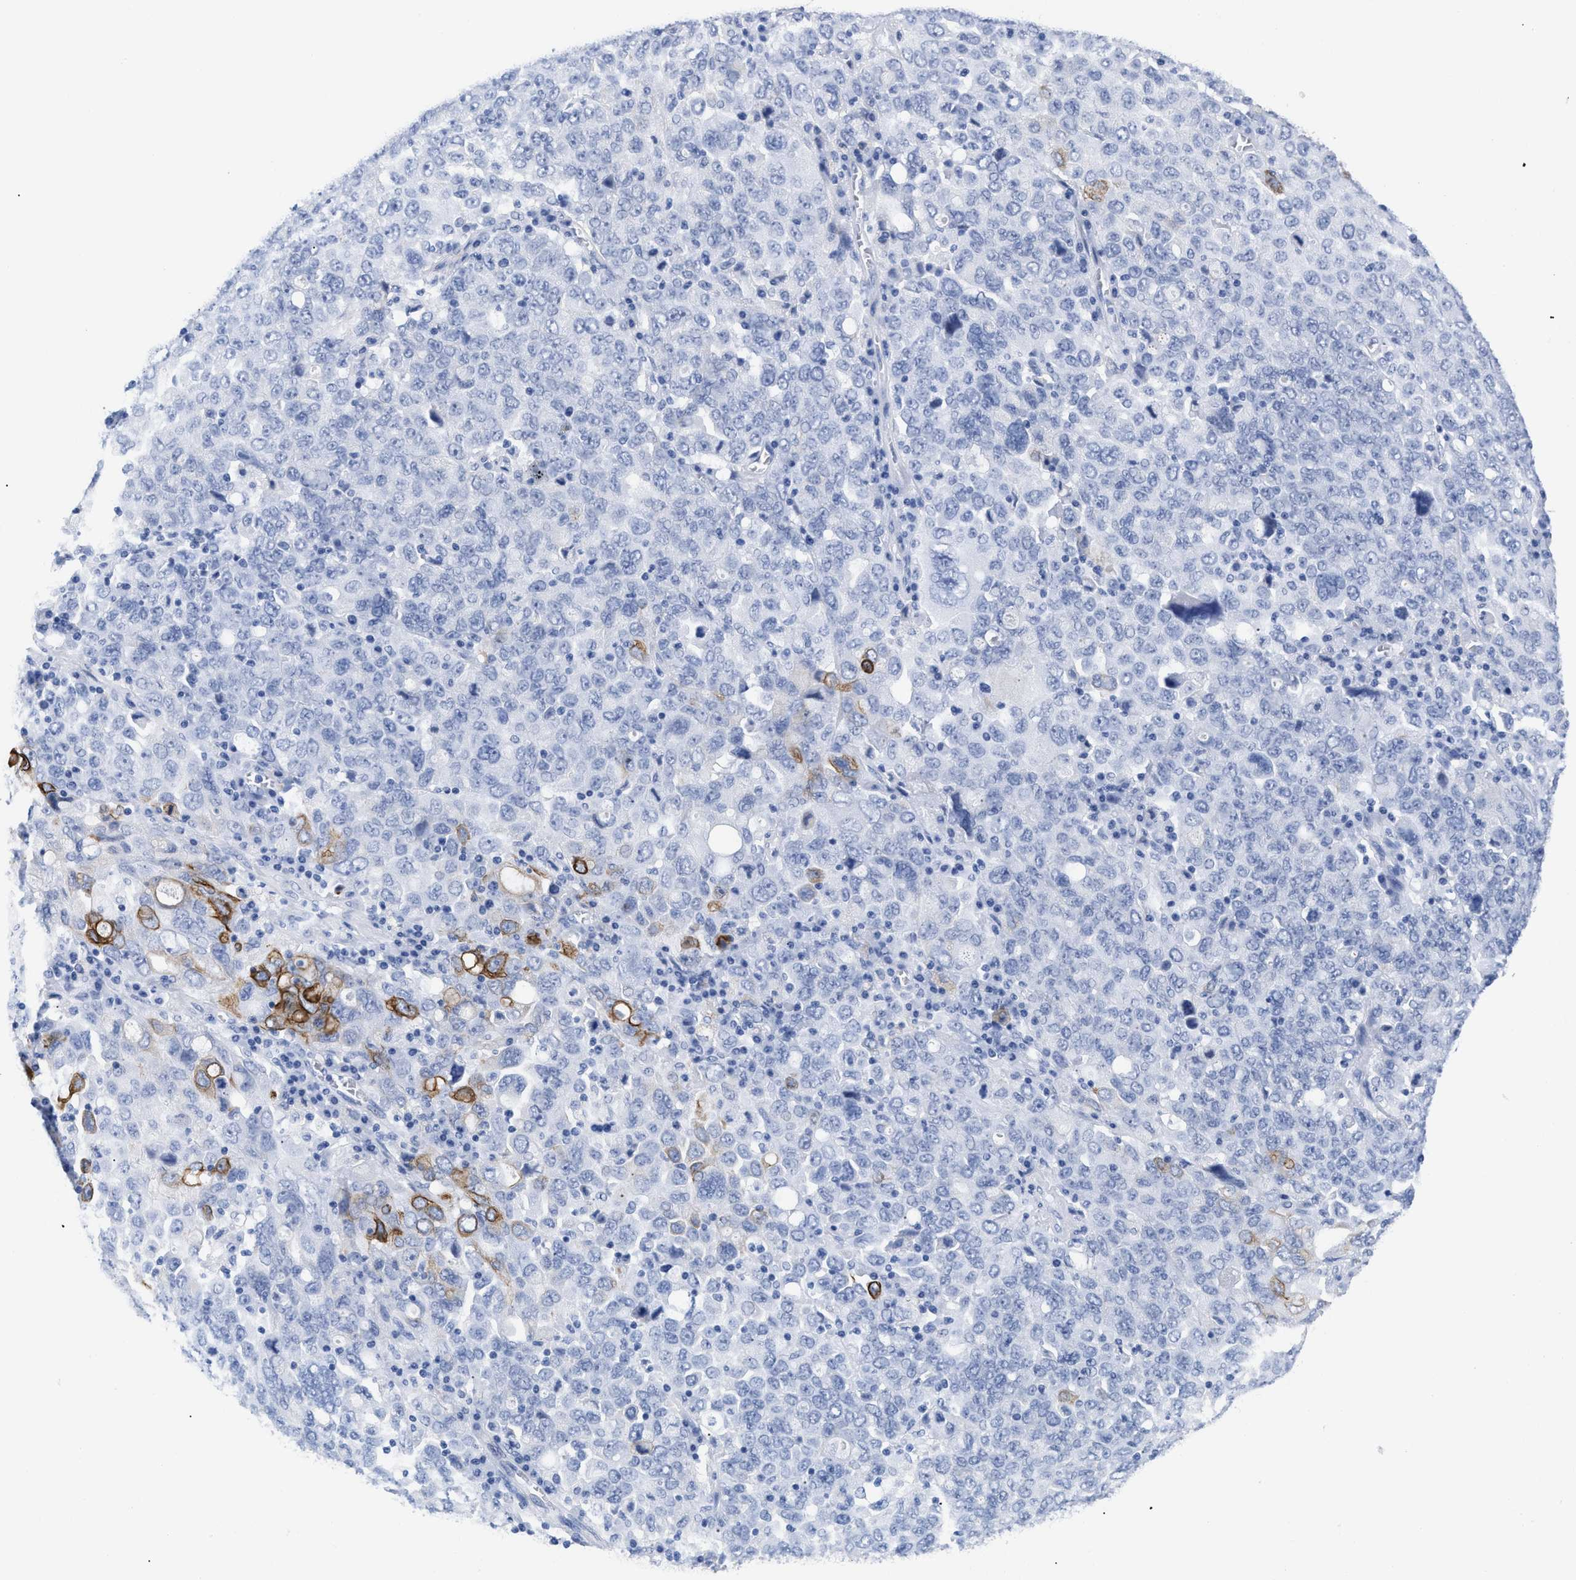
{"staining": {"intensity": "strong", "quantity": "<25%", "location": "cytoplasmic/membranous"}, "tissue": "ovarian cancer", "cell_type": "Tumor cells", "image_type": "cancer", "snomed": [{"axis": "morphology", "description": "Carcinoma, endometroid"}, {"axis": "topography", "description": "Ovary"}], "caption": "Endometroid carcinoma (ovarian) was stained to show a protein in brown. There is medium levels of strong cytoplasmic/membranous staining in approximately <25% of tumor cells. Nuclei are stained in blue.", "gene": "DUSP26", "patient": {"sex": "female", "age": 62}}